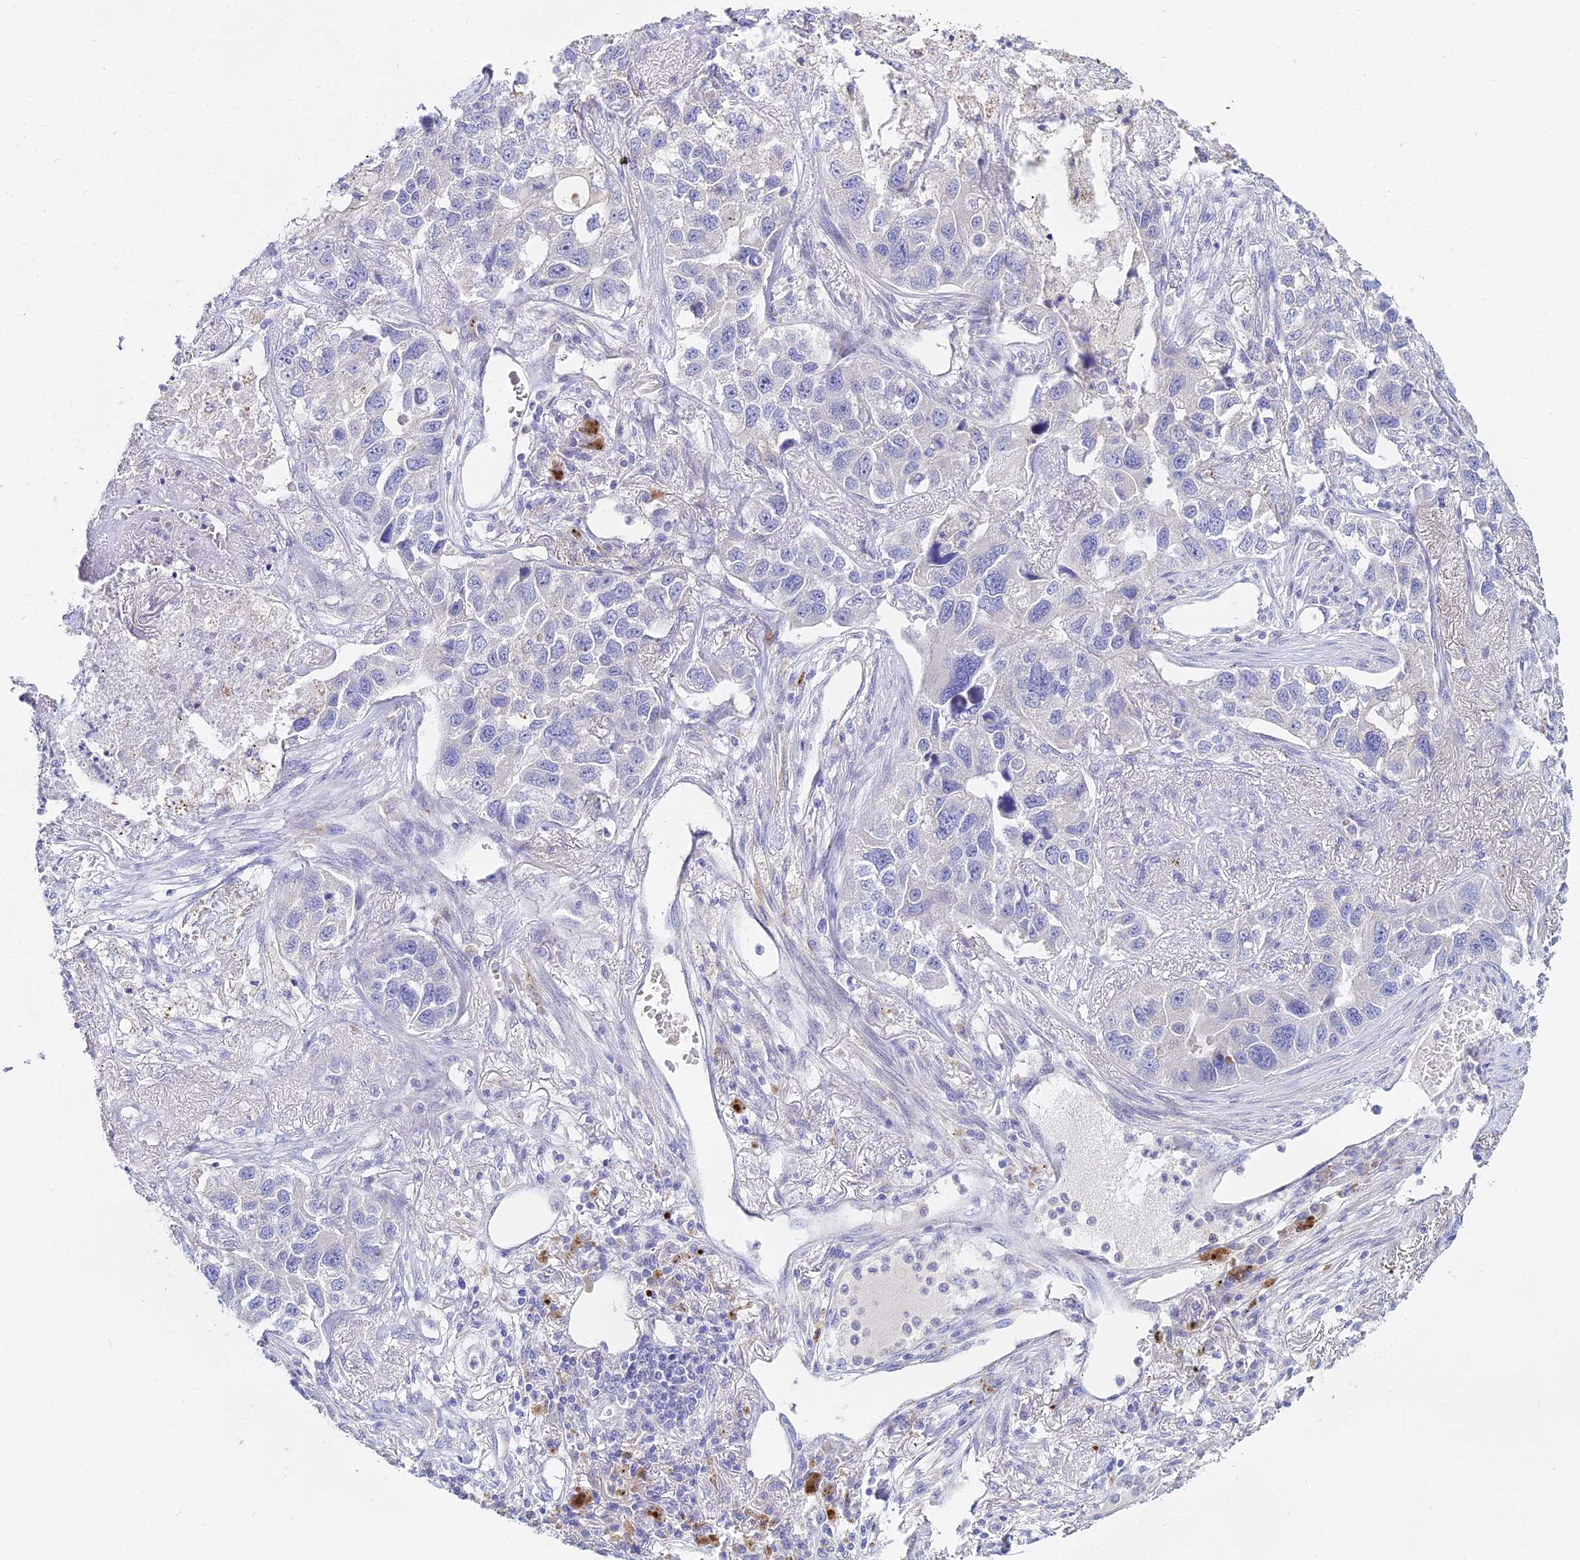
{"staining": {"intensity": "negative", "quantity": "none", "location": "none"}, "tissue": "lung cancer", "cell_type": "Tumor cells", "image_type": "cancer", "snomed": [{"axis": "morphology", "description": "Adenocarcinoma, NOS"}, {"axis": "topography", "description": "Lung"}], "caption": "This is an immunohistochemistry image of lung cancer (adenocarcinoma). There is no staining in tumor cells.", "gene": "WDR43", "patient": {"sex": "male", "age": 49}}